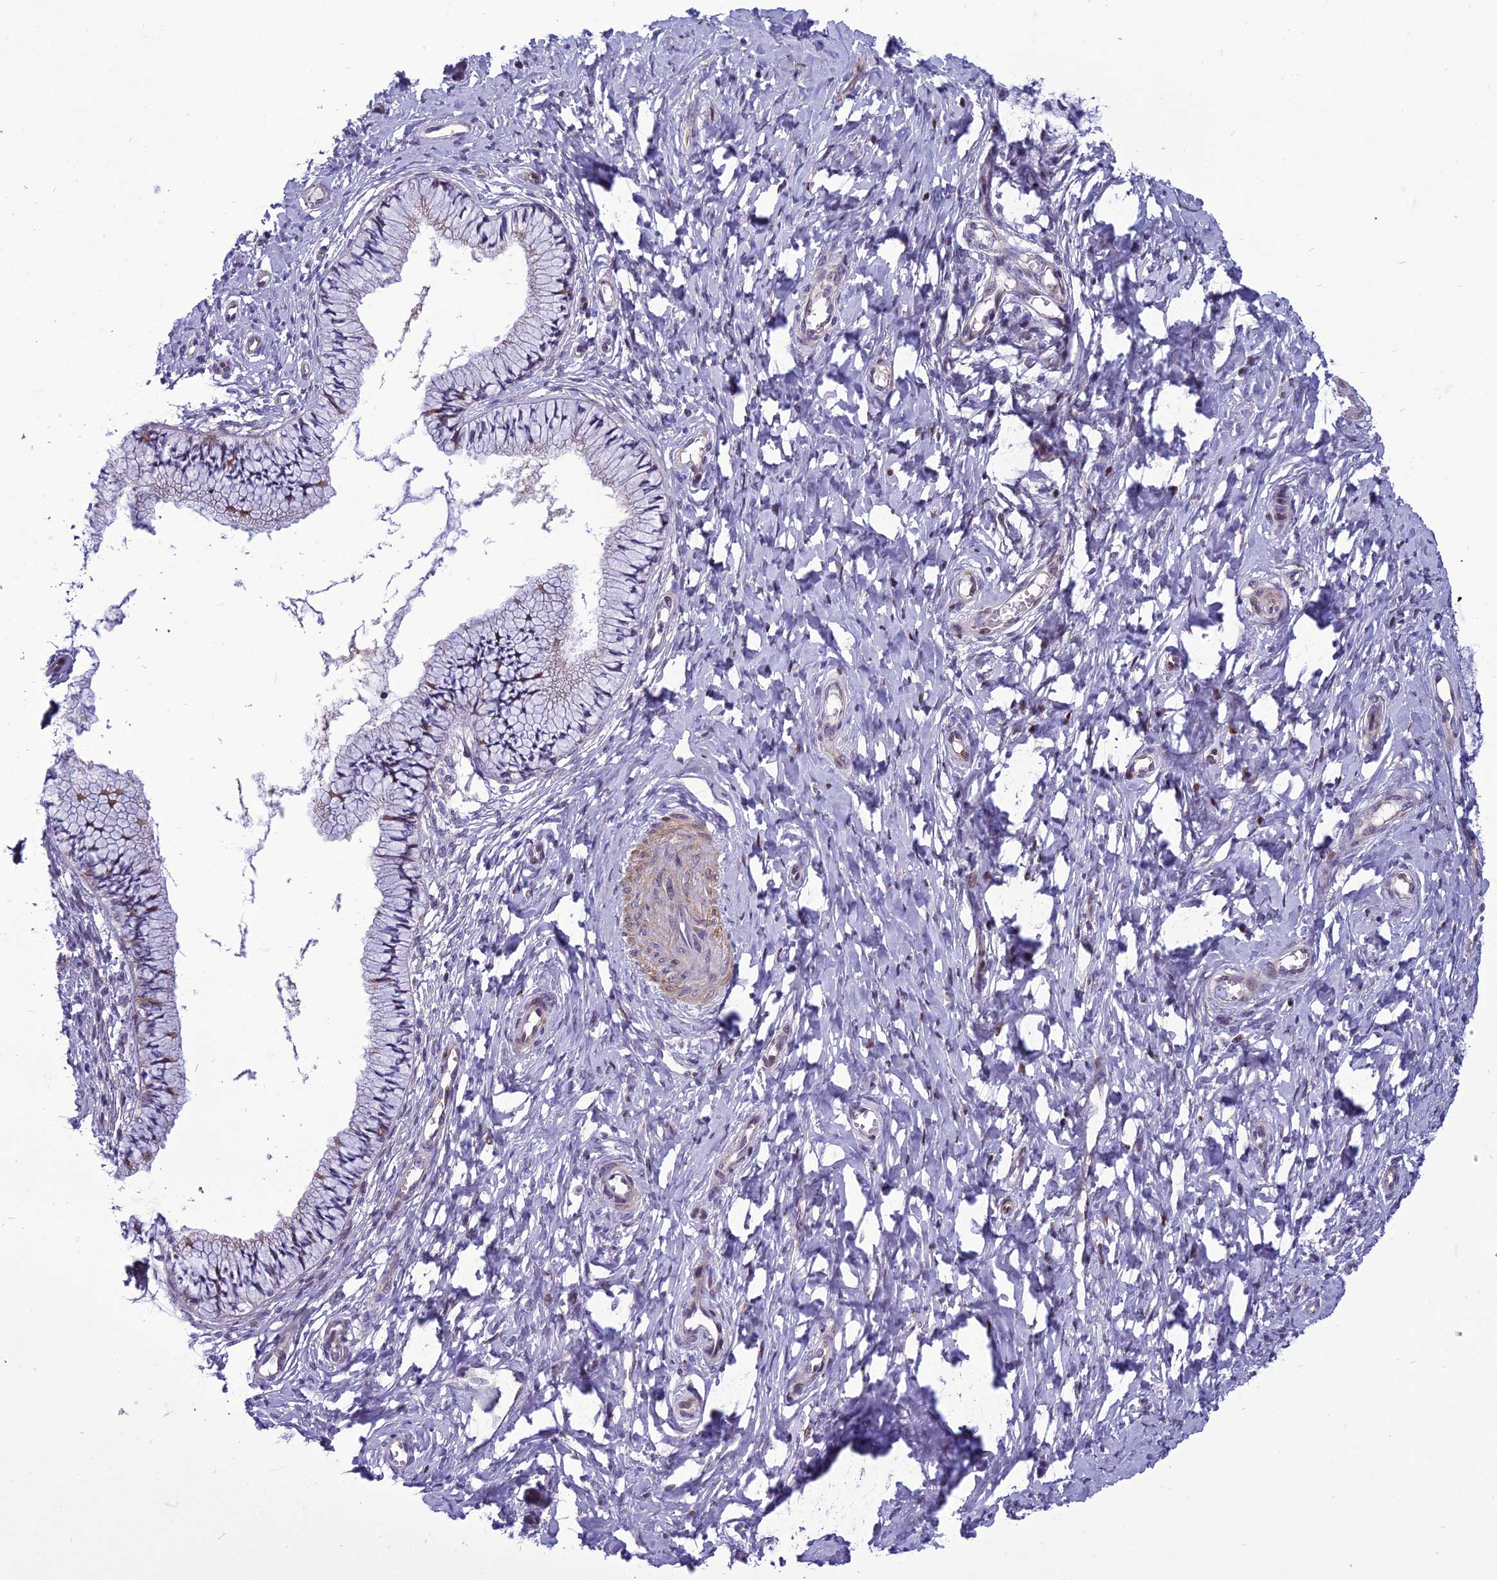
{"staining": {"intensity": "moderate", "quantity": "<25%", "location": "cytoplasmic/membranous"}, "tissue": "cervix", "cell_type": "Glandular cells", "image_type": "normal", "snomed": [{"axis": "morphology", "description": "Normal tissue, NOS"}, {"axis": "topography", "description": "Cervix"}], "caption": "This image shows immunohistochemistry (IHC) staining of normal human cervix, with low moderate cytoplasmic/membranous positivity in about <25% of glandular cells.", "gene": "GAB4", "patient": {"sex": "female", "age": 36}}